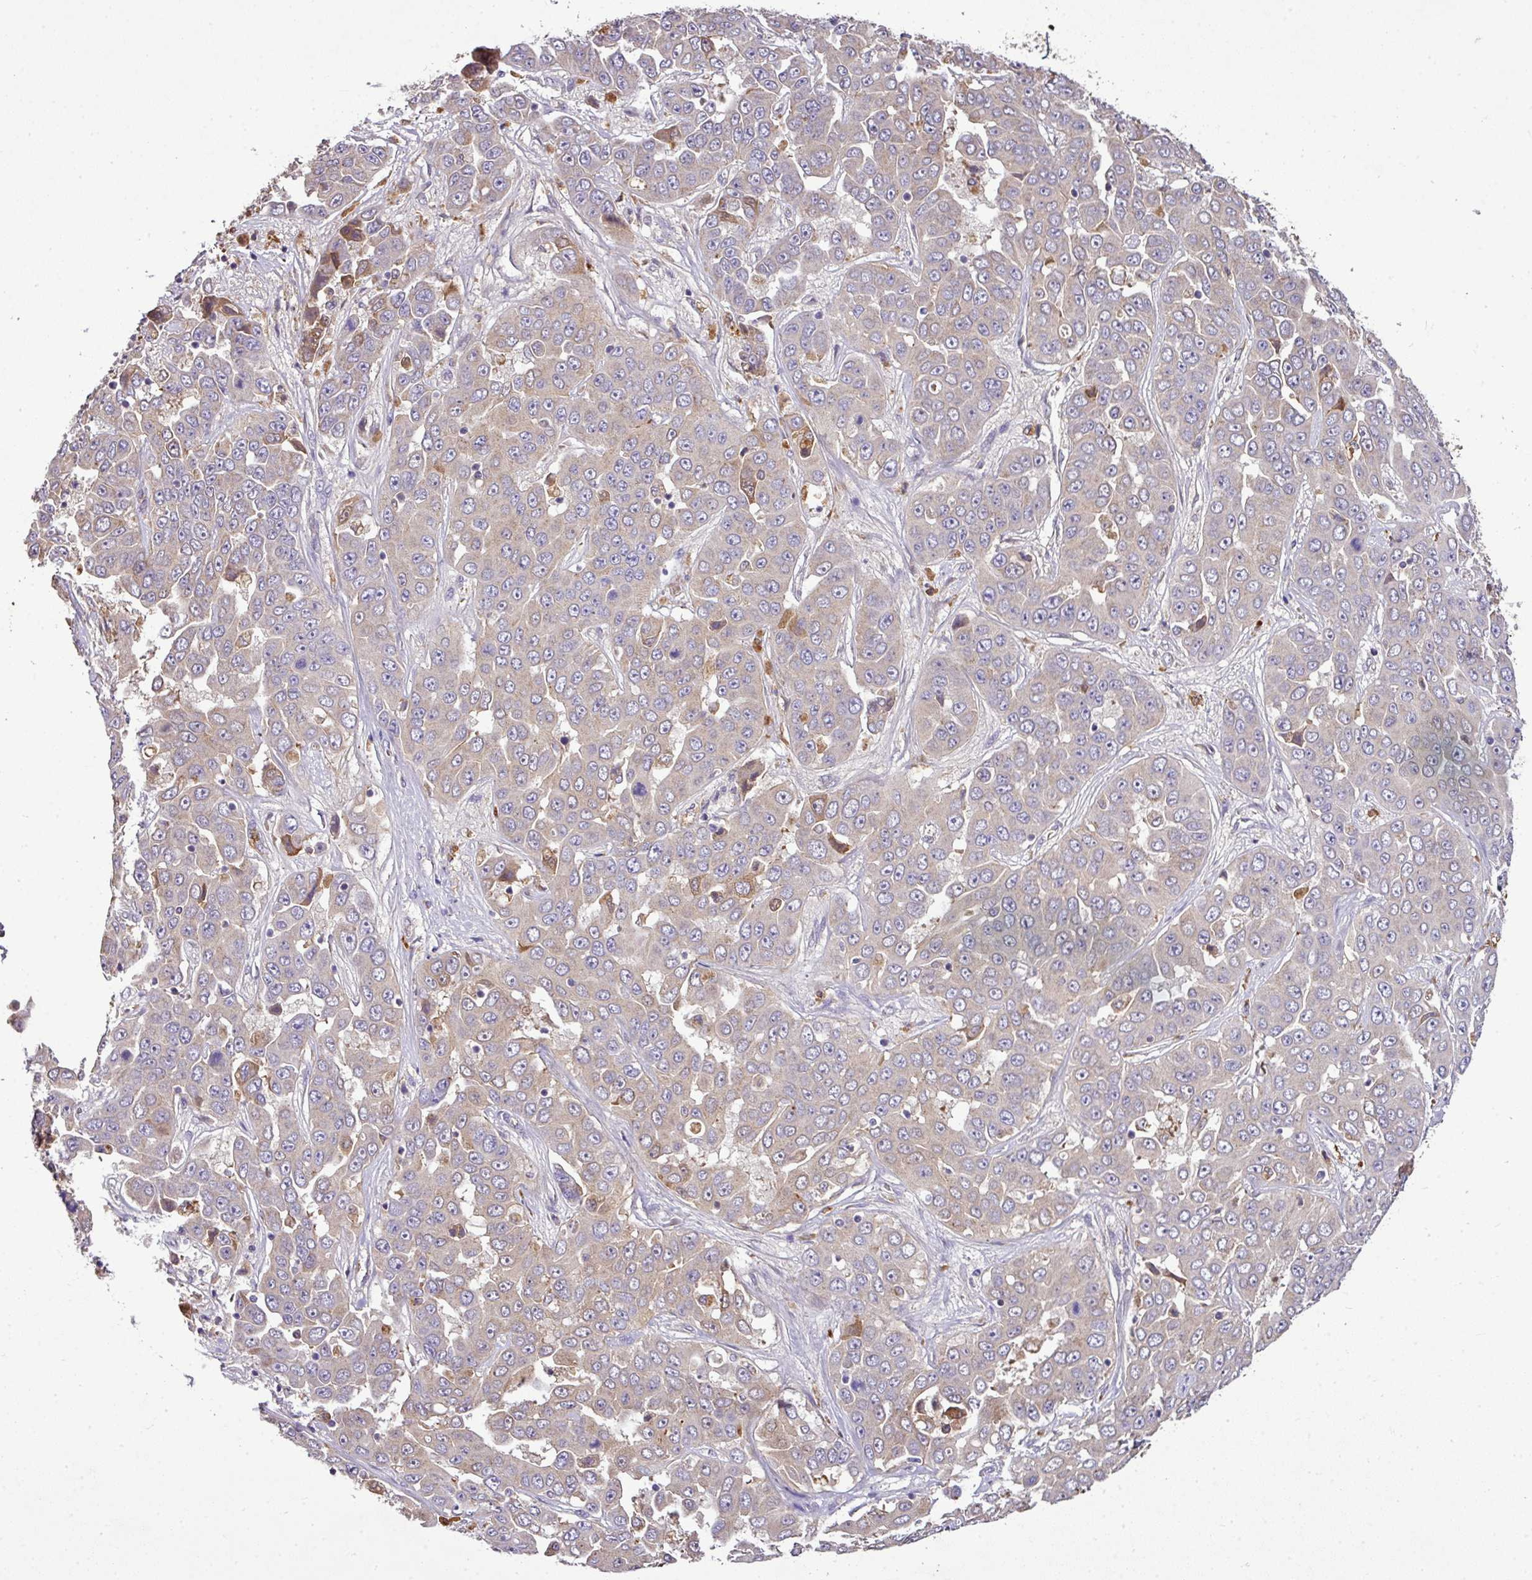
{"staining": {"intensity": "weak", "quantity": ">75%", "location": "cytoplasmic/membranous"}, "tissue": "liver cancer", "cell_type": "Tumor cells", "image_type": "cancer", "snomed": [{"axis": "morphology", "description": "Cholangiocarcinoma"}, {"axis": "topography", "description": "Liver"}], "caption": "Brown immunohistochemical staining in liver cholangiocarcinoma demonstrates weak cytoplasmic/membranous expression in approximately >75% of tumor cells.", "gene": "CAB39L", "patient": {"sex": "female", "age": 52}}